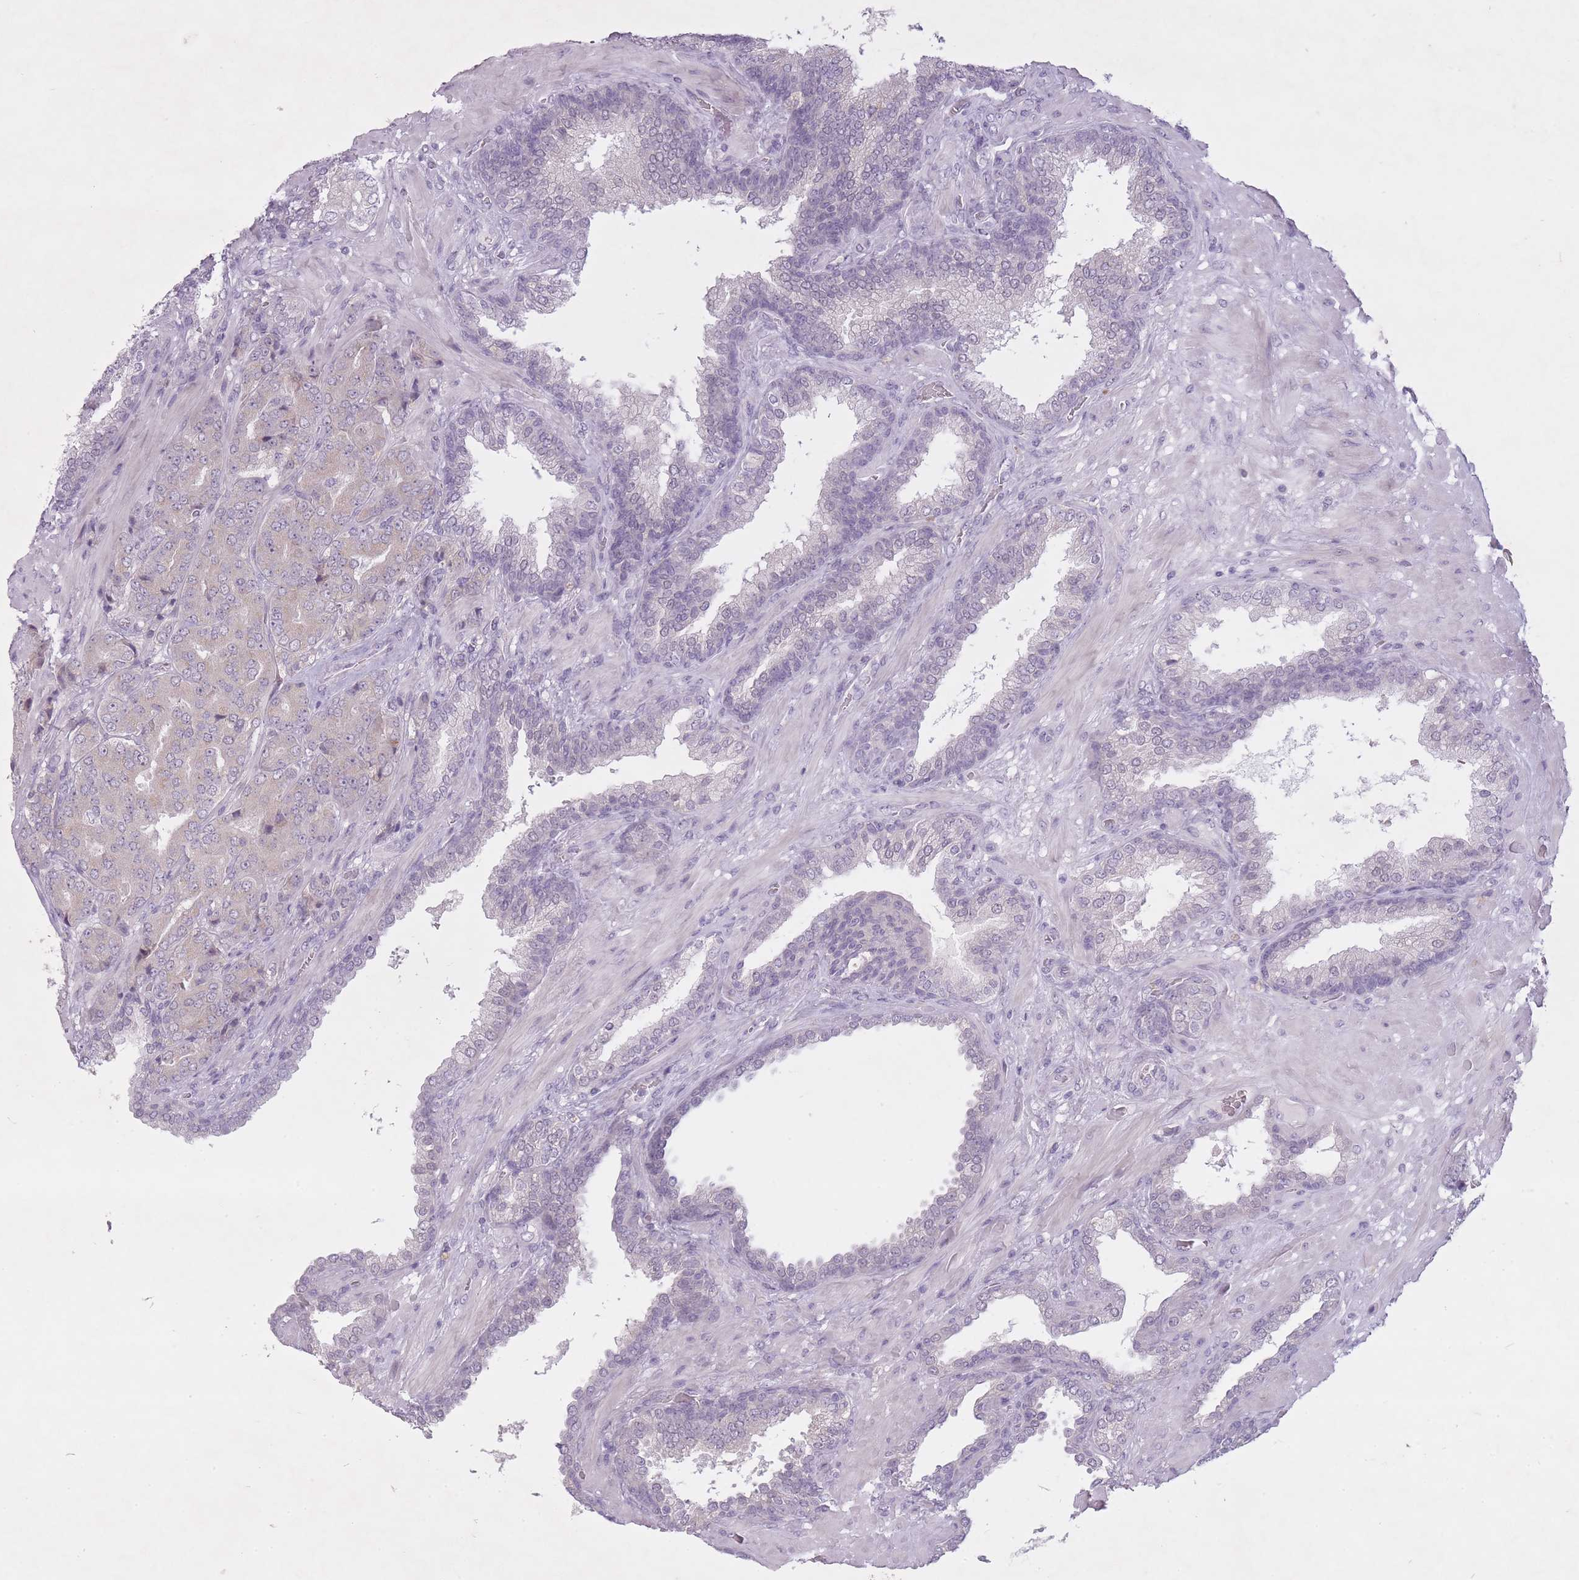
{"staining": {"intensity": "negative", "quantity": "none", "location": "none"}, "tissue": "prostate cancer", "cell_type": "Tumor cells", "image_type": "cancer", "snomed": [{"axis": "morphology", "description": "Adenocarcinoma, High grade"}, {"axis": "topography", "description": "Prostate"}], "caption": "Tumor cells show no significant protein positivity in prostate adenocarcinoma (high-grade).", "gene": "FAM43B", "patient": {"sex": "male", "age": 63}}